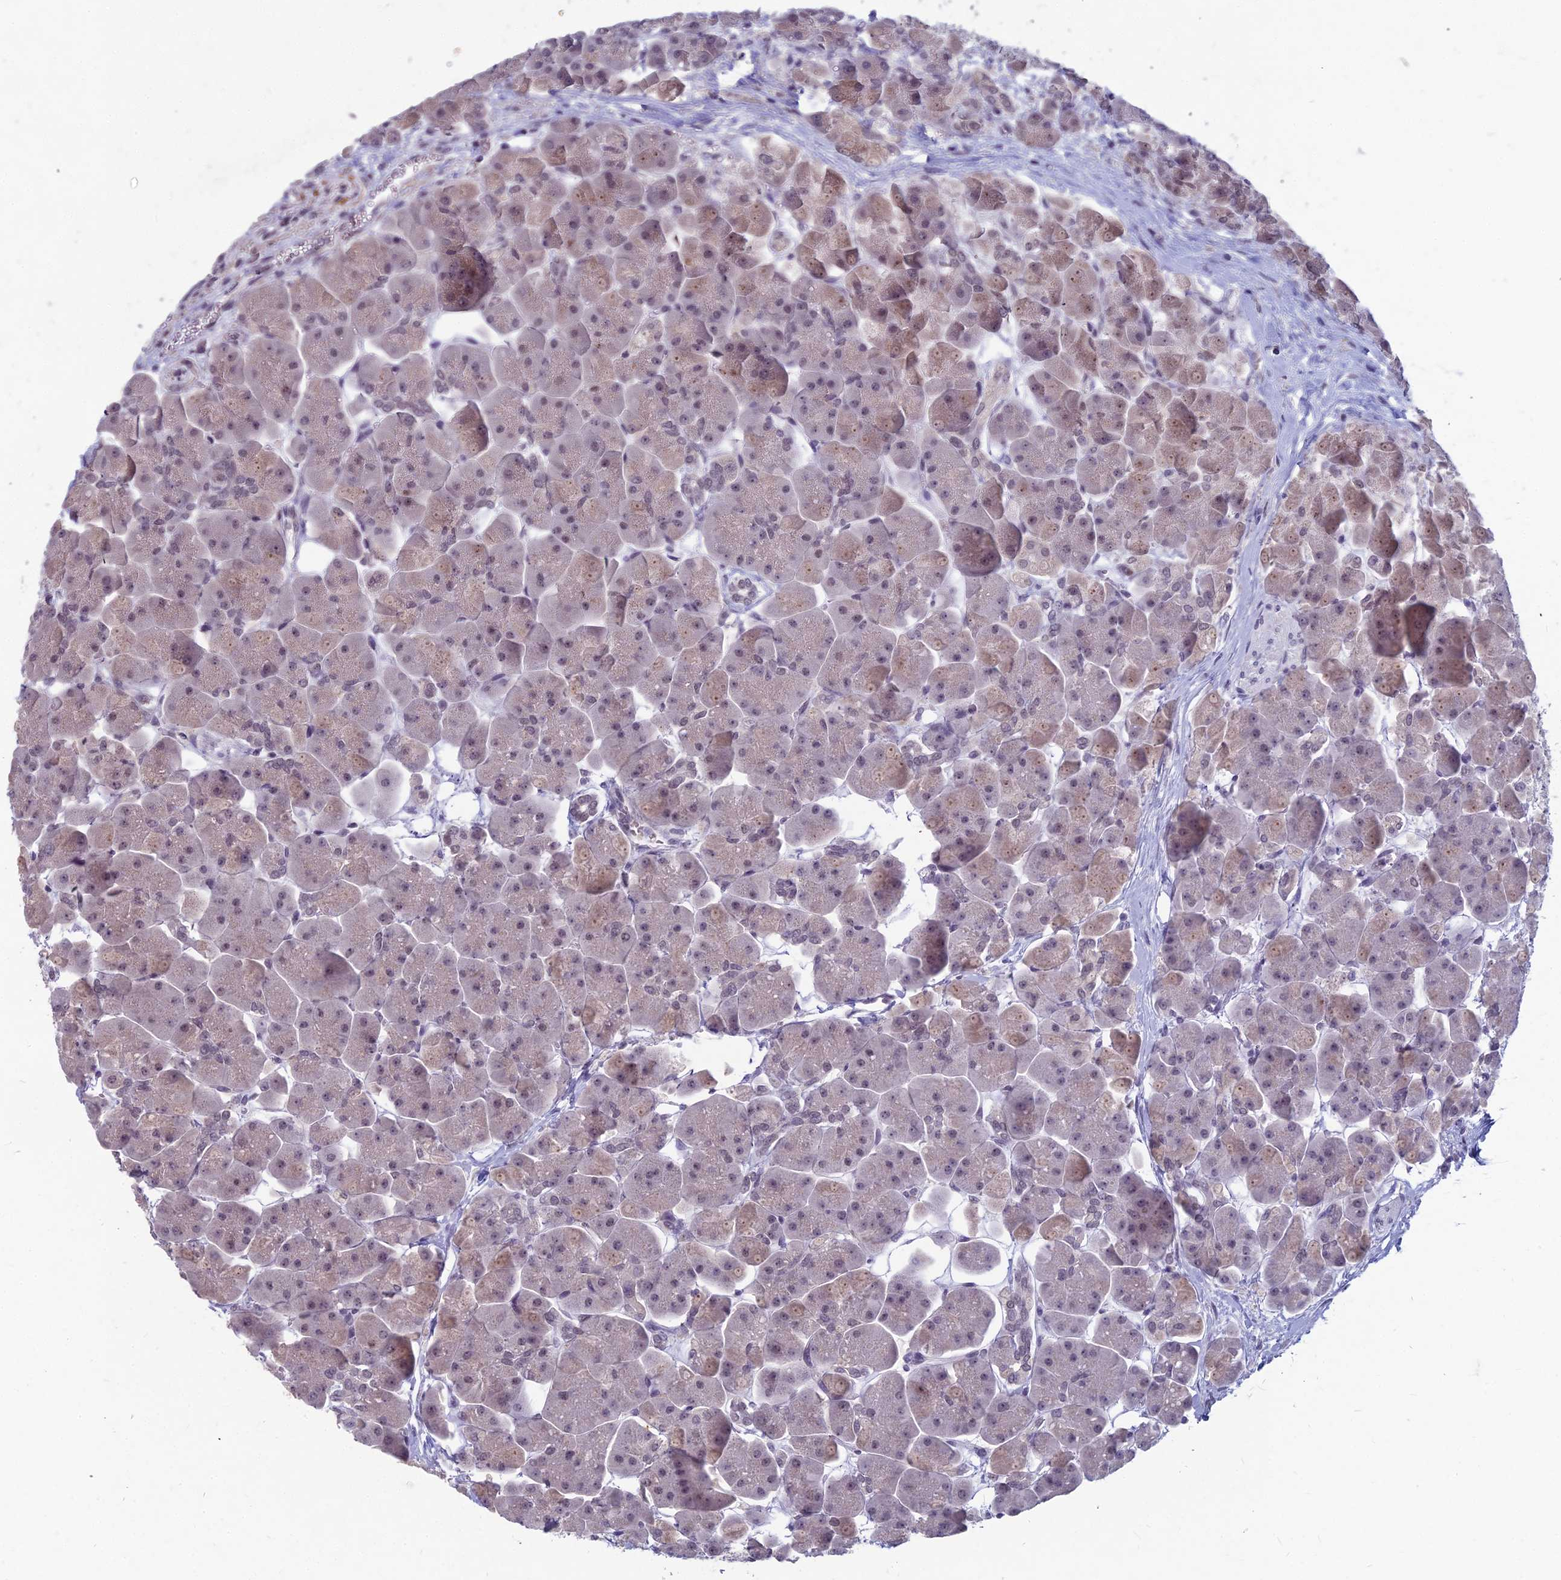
{"staining": {"intensity": "moderate", "quantity": "25%-75%", "location": "nuclear"}, "tissue": "pancreas", "cell_type": "Exocrine glandular cells", "image_type": "normal", "snomed": [{"axis": "morphology", "description": "Normal tissue, NOS"}, {"axis": "topography", "description": "Pancreas"}], "caption": "Immunohistochemistry photomicrograph of unremarkable pancreas: pancreas stained using immunohistochemistry (IHC) demonstrates medium levels of moderate protein expression localized specifically in the nuclear of exocrine glandular cells, appearing as a nuclear brown color.", "gene": "KAT7", "patient": {"sex": "male", "age": 66}}